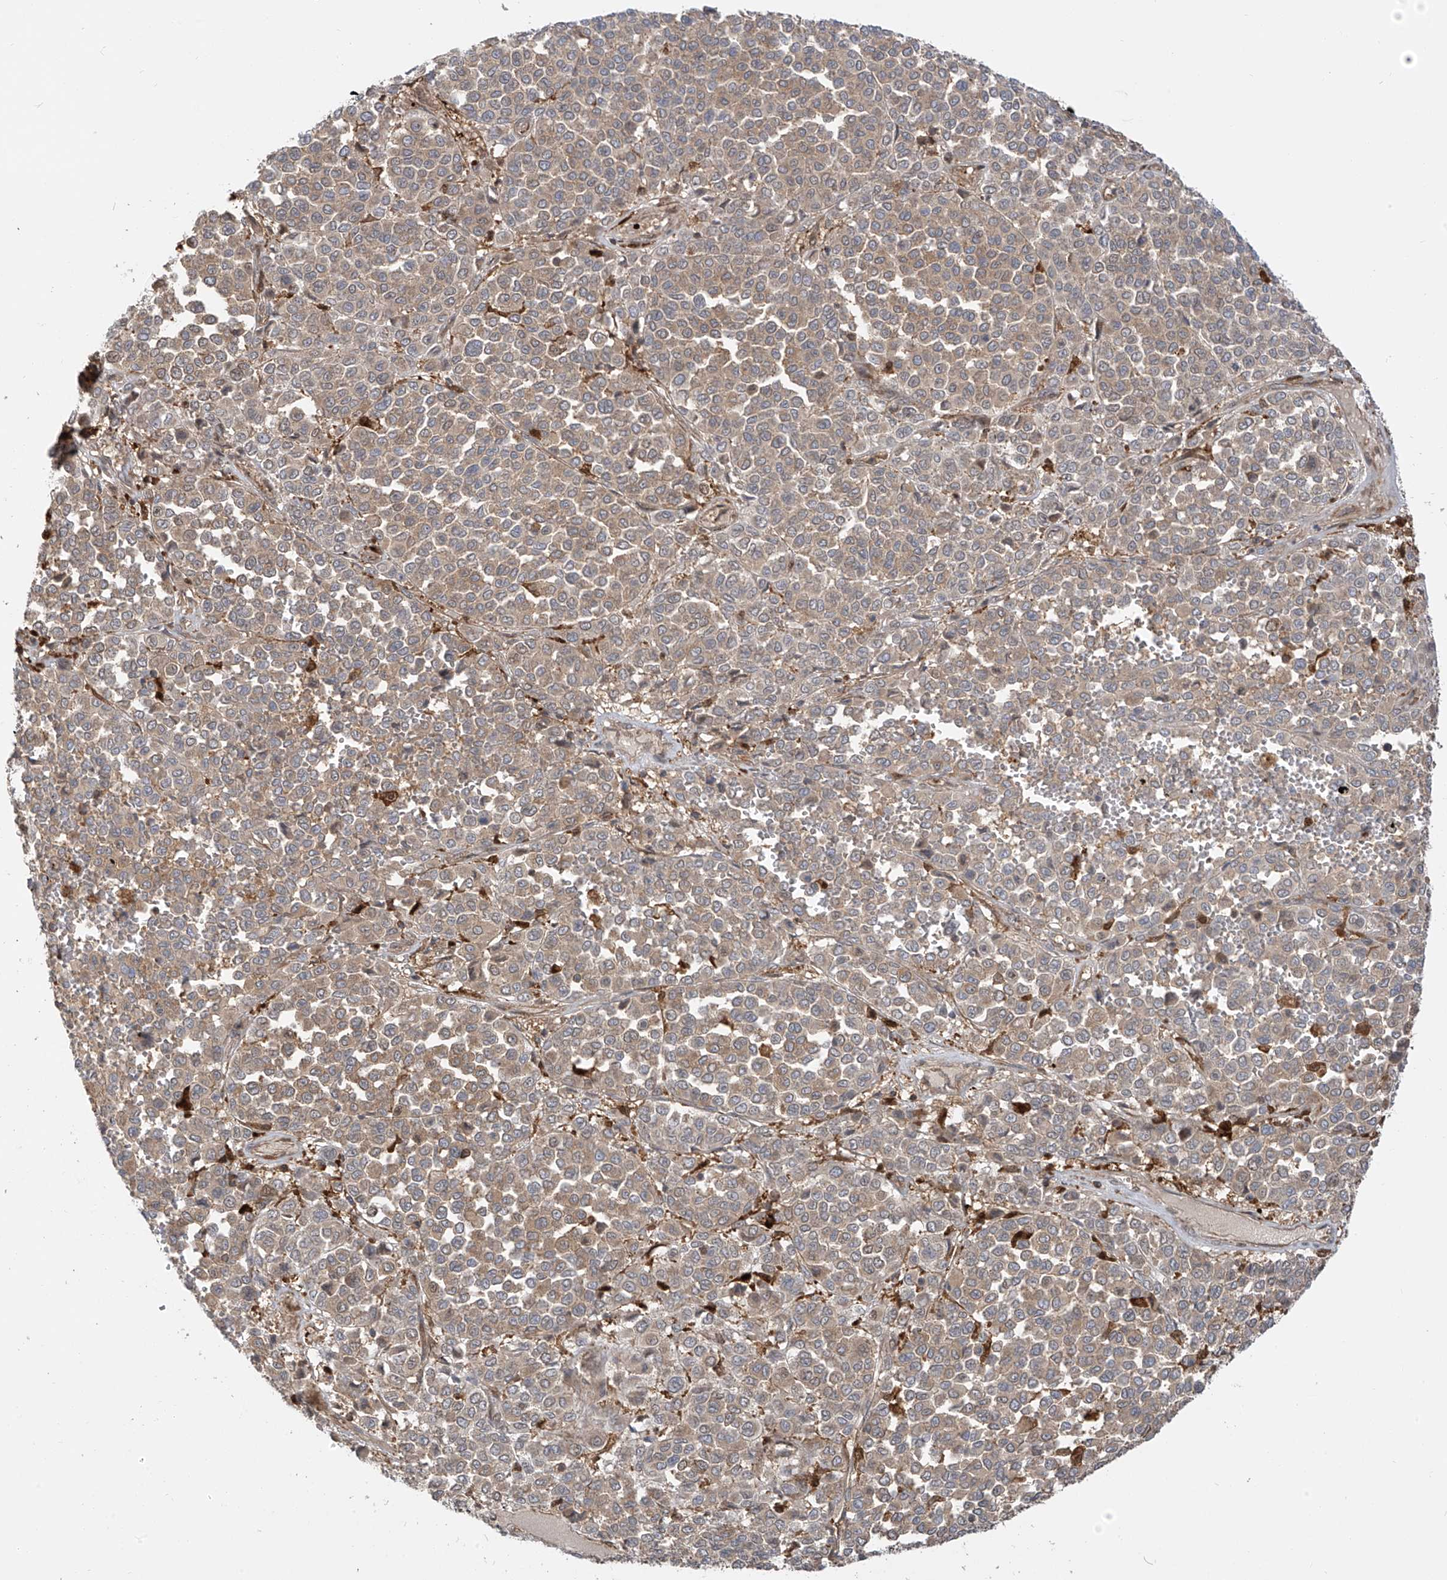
{"staining": {"intensity": "weak", "quantity": ">75%", "location": "cytoplasmic/membranous"}, "tissue": "melanoma", "cell_type": "Tumor cells", "image_type": "cancer", "snomed": [{"axis": "morphology", "description": "Malignant melanoma, Metastatic site"}, {"axis": "topography", "description": "Pancreas"}], "caption": "Malignant melanoma (metastatic site) stained with IHC reveals weak cytoplasmic/membranous expression in about >75% of tumor cells.", "gene": "ATAD2B", "patient": {"sex": "female", "age": 30}}